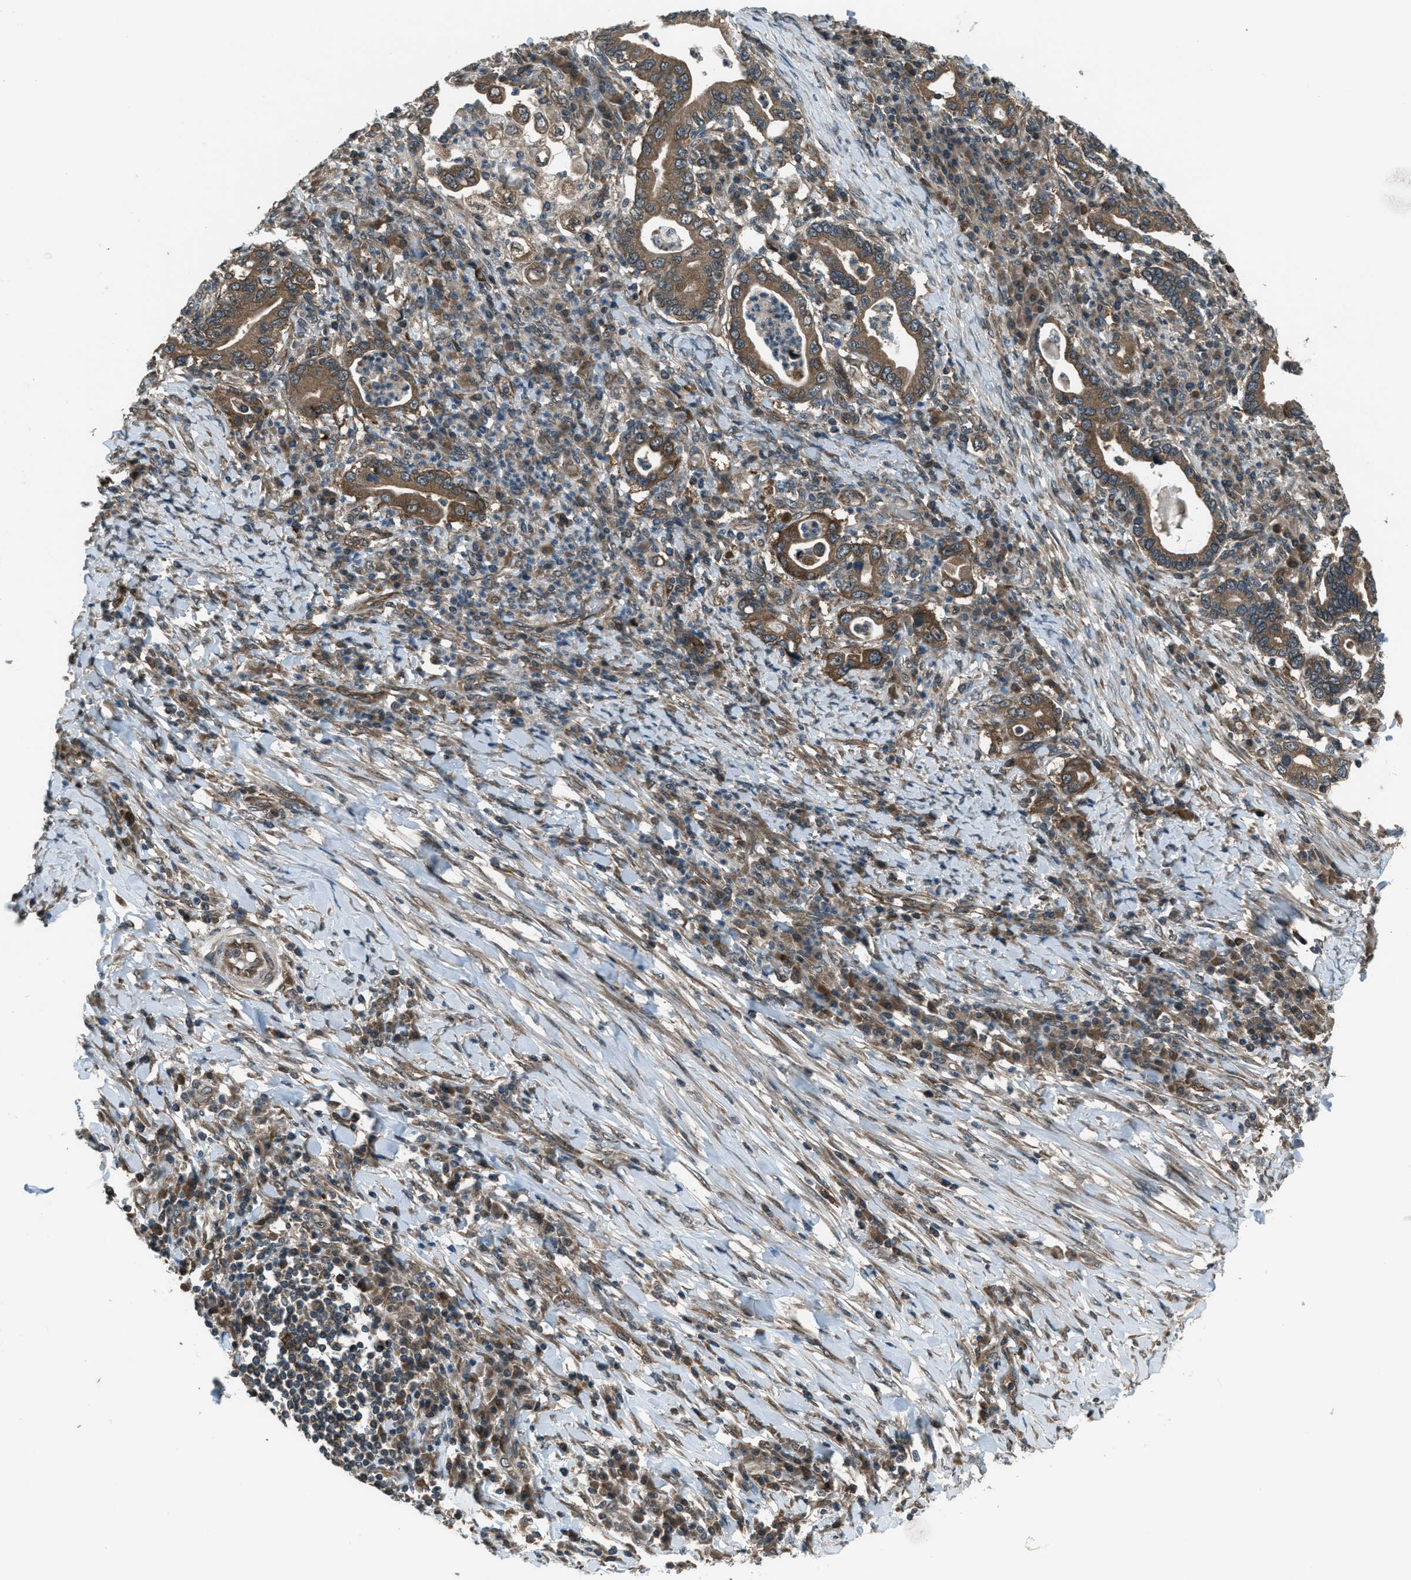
{"staining": {"intensity": "moderate", "quantity": ">75%", "location": "cytoplasmic/membranous"}, "tissue": "stomach cancer", "cell_type": "Tumor cells", "image_type": "cancer", "snomed": [{"axis": "morphology", "description": "Normal tissue, NOS"}, {"axis": "morphology", "description": "Adenocarcinoma, NOS"}, {"axis": "topography", "description": "Esophagus"}, {"axis": "topography", "description": "Stomach, upper"}, {"axis": "topography", "description": "Peripheral nerve tissue"}], "caption": "Protein expression analysis of human stomach adenocarcinoma reveals moderate cytoplasmic/membranous expression in about >75% of tumor cells.", "gene": "ASAP2", "patient": {"sex": "male", "age": 62}}